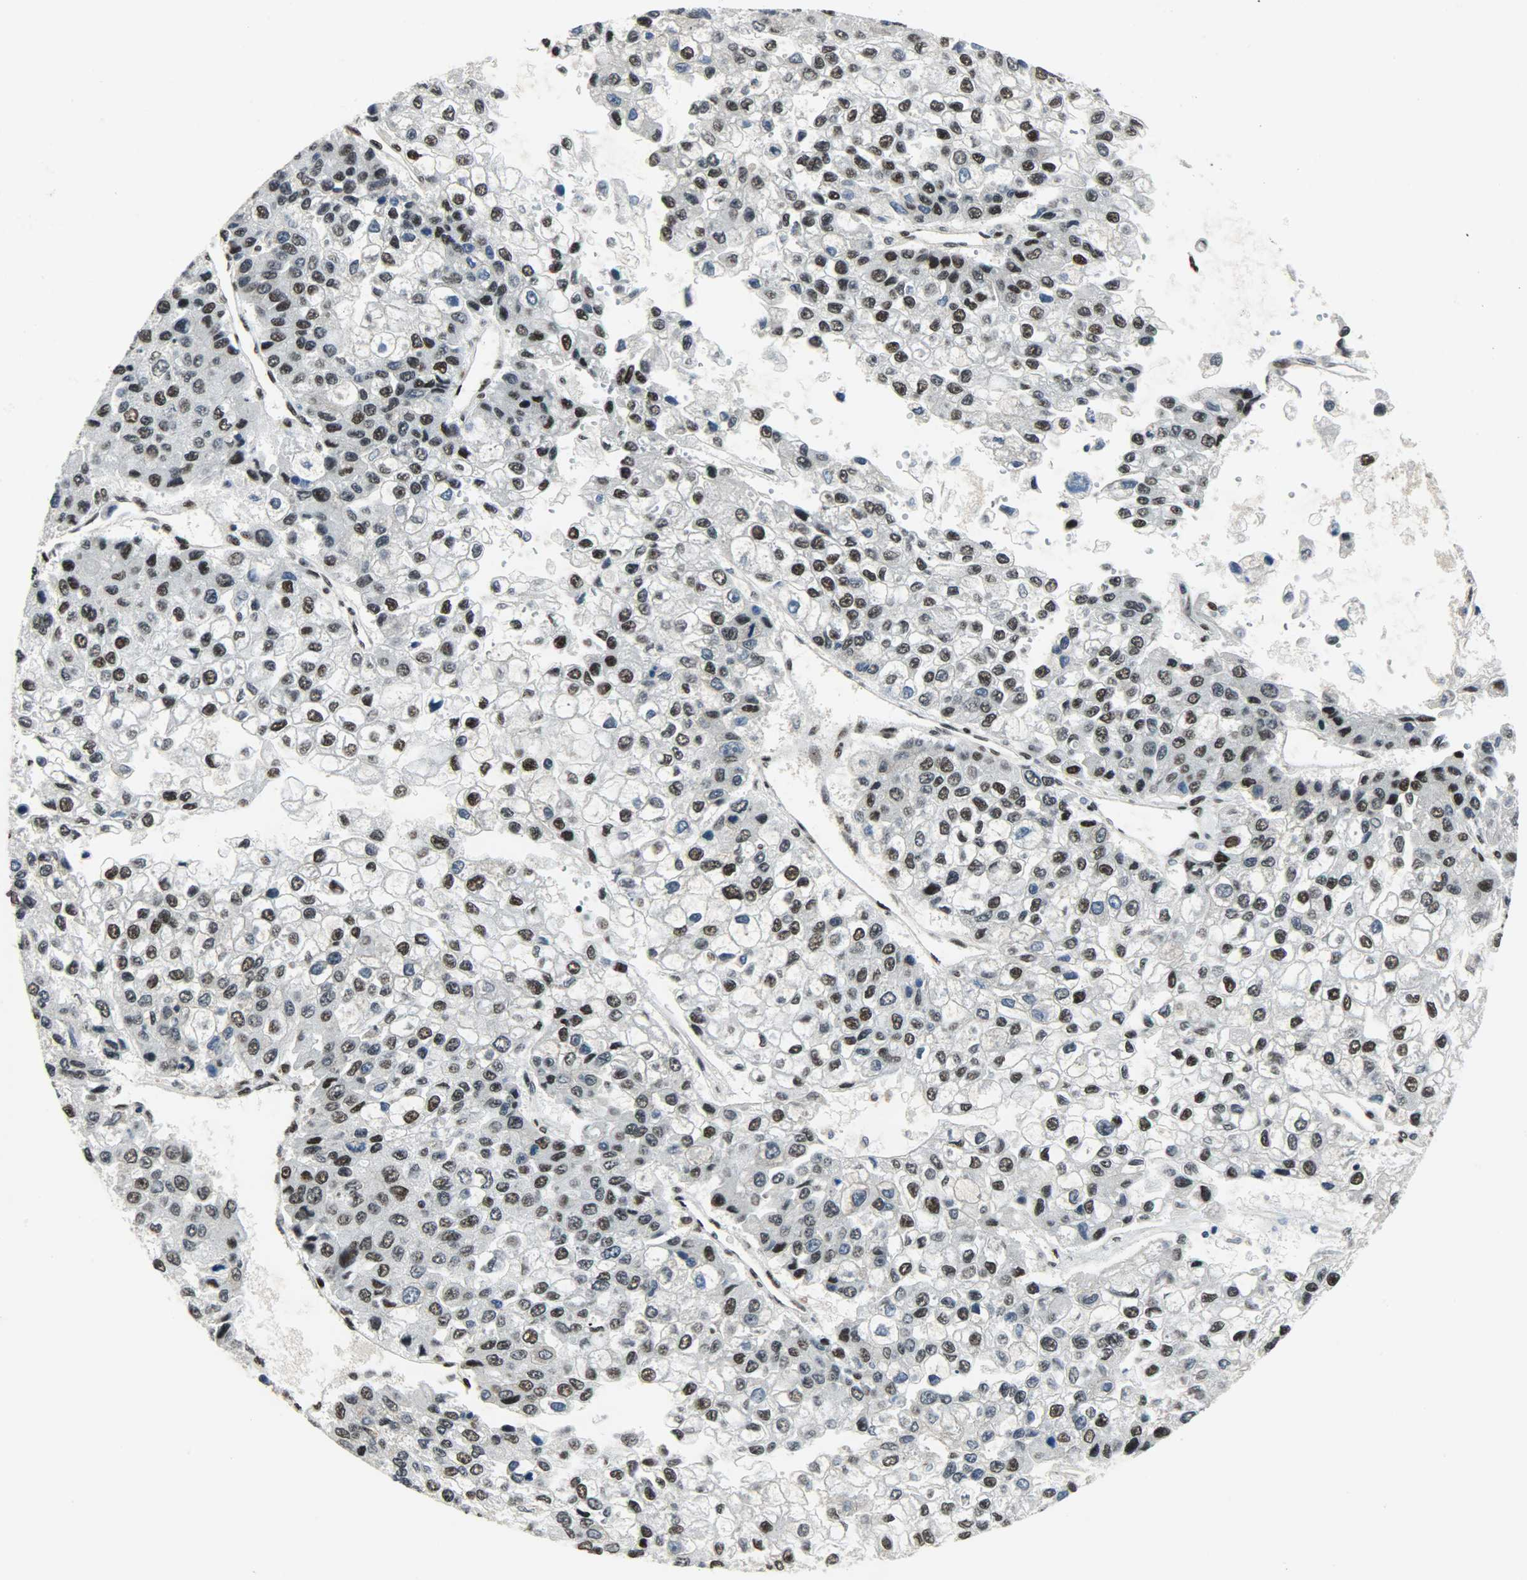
{"staining": {"intensity": "strong", "quantity": "25%-75%", "location": "nuclear"}, "tissue": "liver cancer", "cell_type": "Tumor cells", "image_type": "cancer", "snomed": [{"axis": "morphology", "description": "Carcinoma, Hepatocellular, NOS"}, {"axis": "topography", "description": "Liver"}], "caption": "Tumor cells reveal high levels of strong nuclear positivity in about 25%-75% of cells in human hepatocellular carcinoma (liver).", "gene": "SSB", "patient": {"sex": "female", "age": 66}}